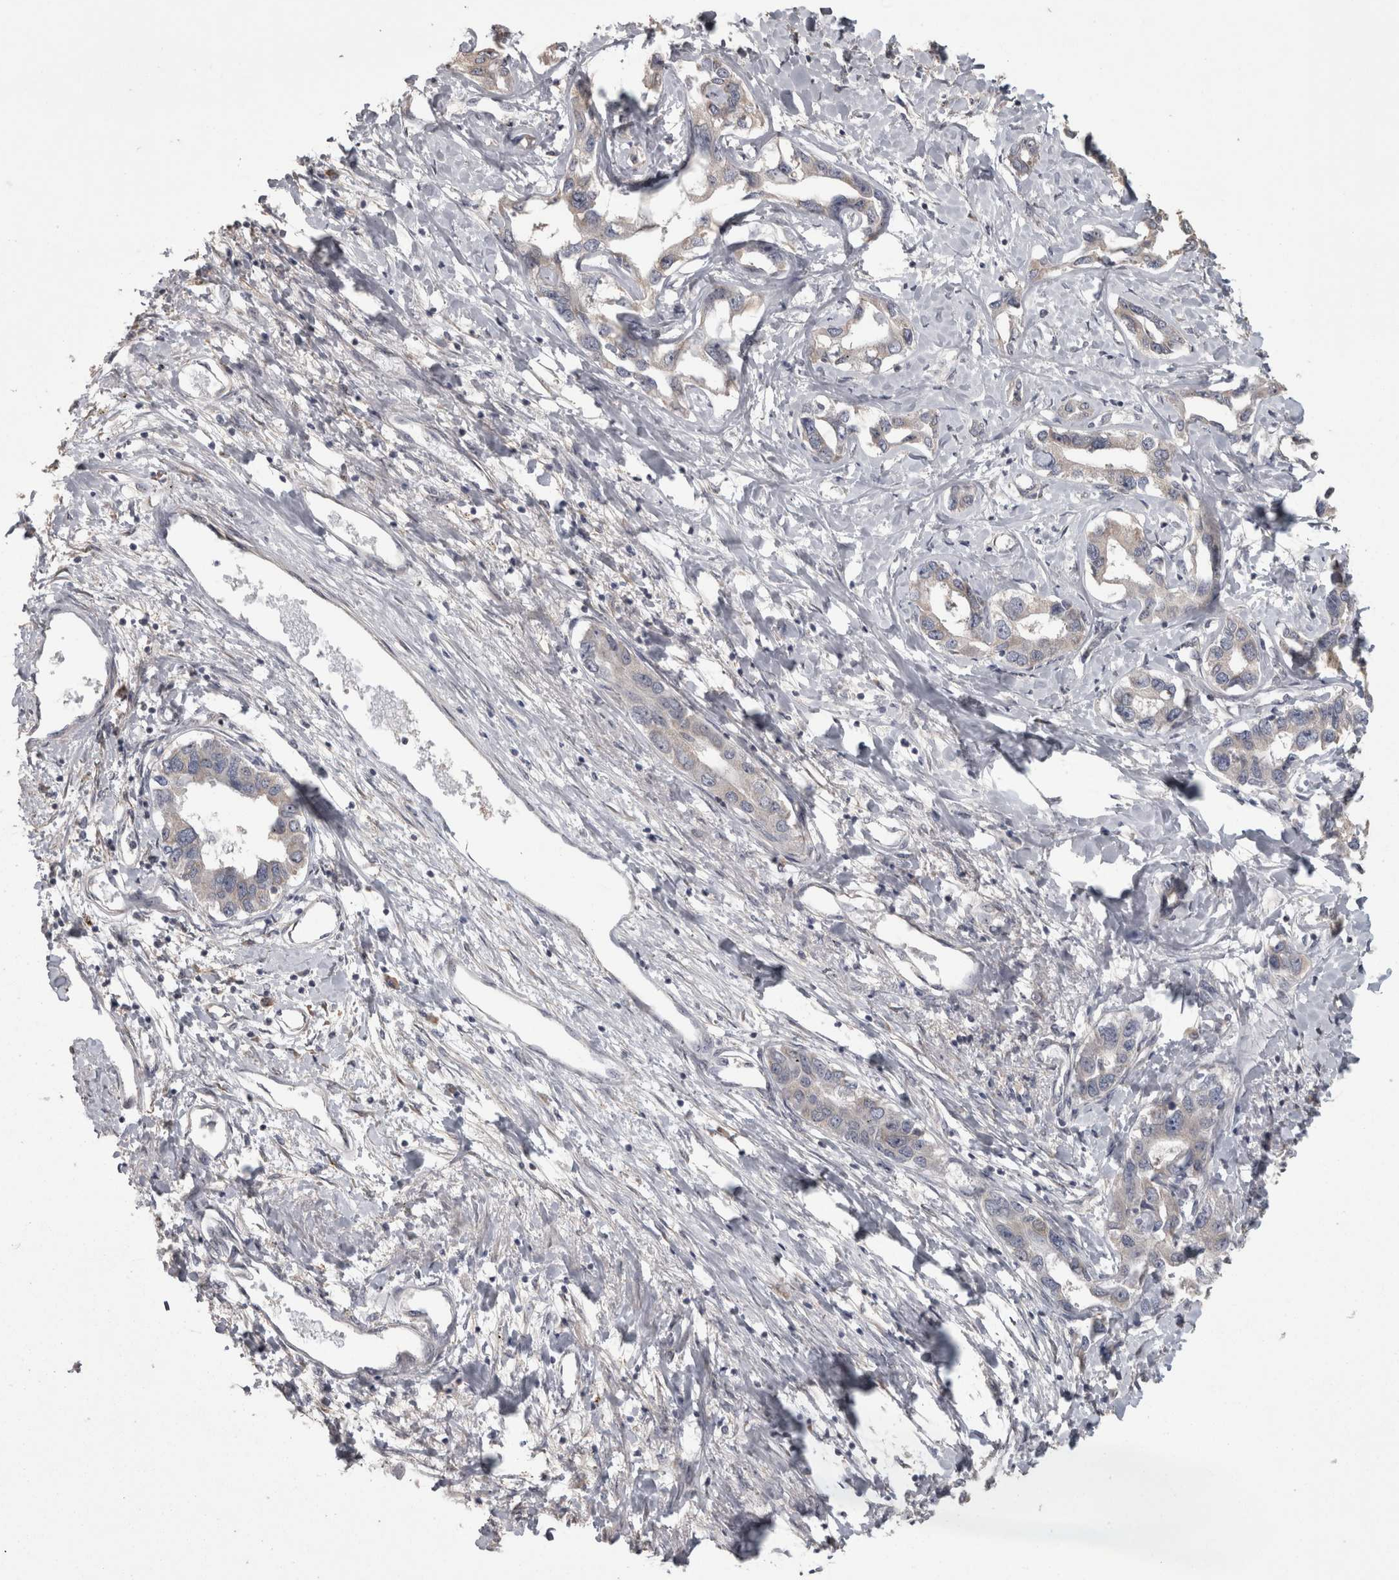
{"staining": {"intensity": "weak", "quantity": "25%-75%", "location": "cytoplasmic/membranous"}, "tissue": "liver cancer", "cell_type": "Tumor cells", "image_type": "cancer", "snomed": [{"axis": "morphology", "description": "Cholangiocarcinoma"}, {"axis": "topography", "description": "Liver"}], "caption": "An immunohistochemistry photomicrograph of tumor tissue is shown. Protein staining in brown labels weak cytoplasmic/membranous positivity in cholangiocarcinoma (liver) within tumor cells.", "gene": "RAB29", "patient": {"sex": "male", "age": 59}}